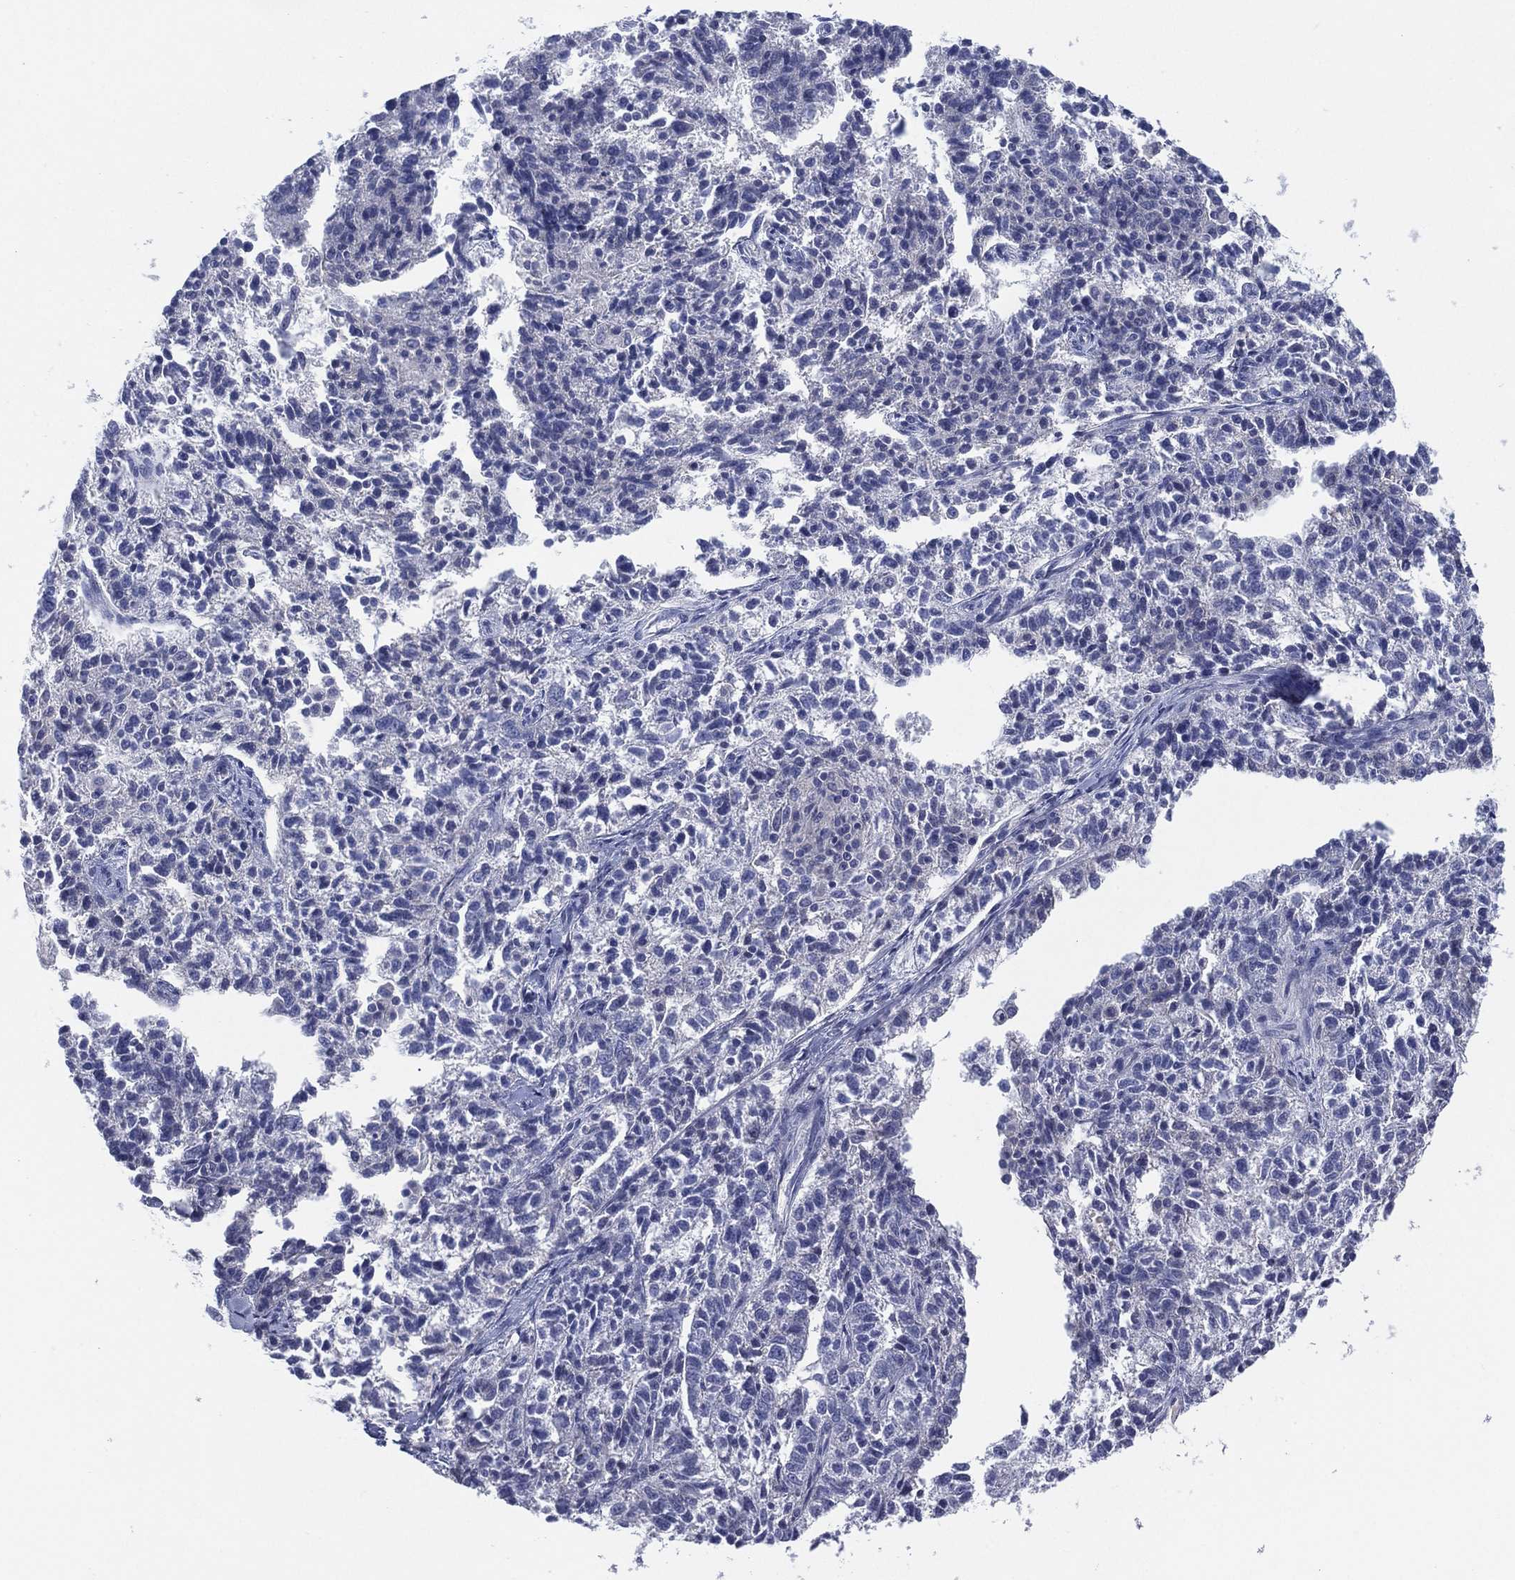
{"staining": {"intensity": "negative", "quantity": "none", "location": "none"}, "tissue": "ovarian cancer", "cell_type": "Tumor cells", "image_type": "cancer", "snomed": [{"axis": "morphology", "description": "Cystadenocarcinoma, serous, NOS"}, {"axis": "topography", "description": "Ovary"}], "caption": "The photomicrograph displays no staining of tumor cells in ovarian cancer. (DAB IHC visualized using brightfield microscopy, high magnification).", "gene": "ADAD2", "patient": {"sex": "female", "age": 71}}